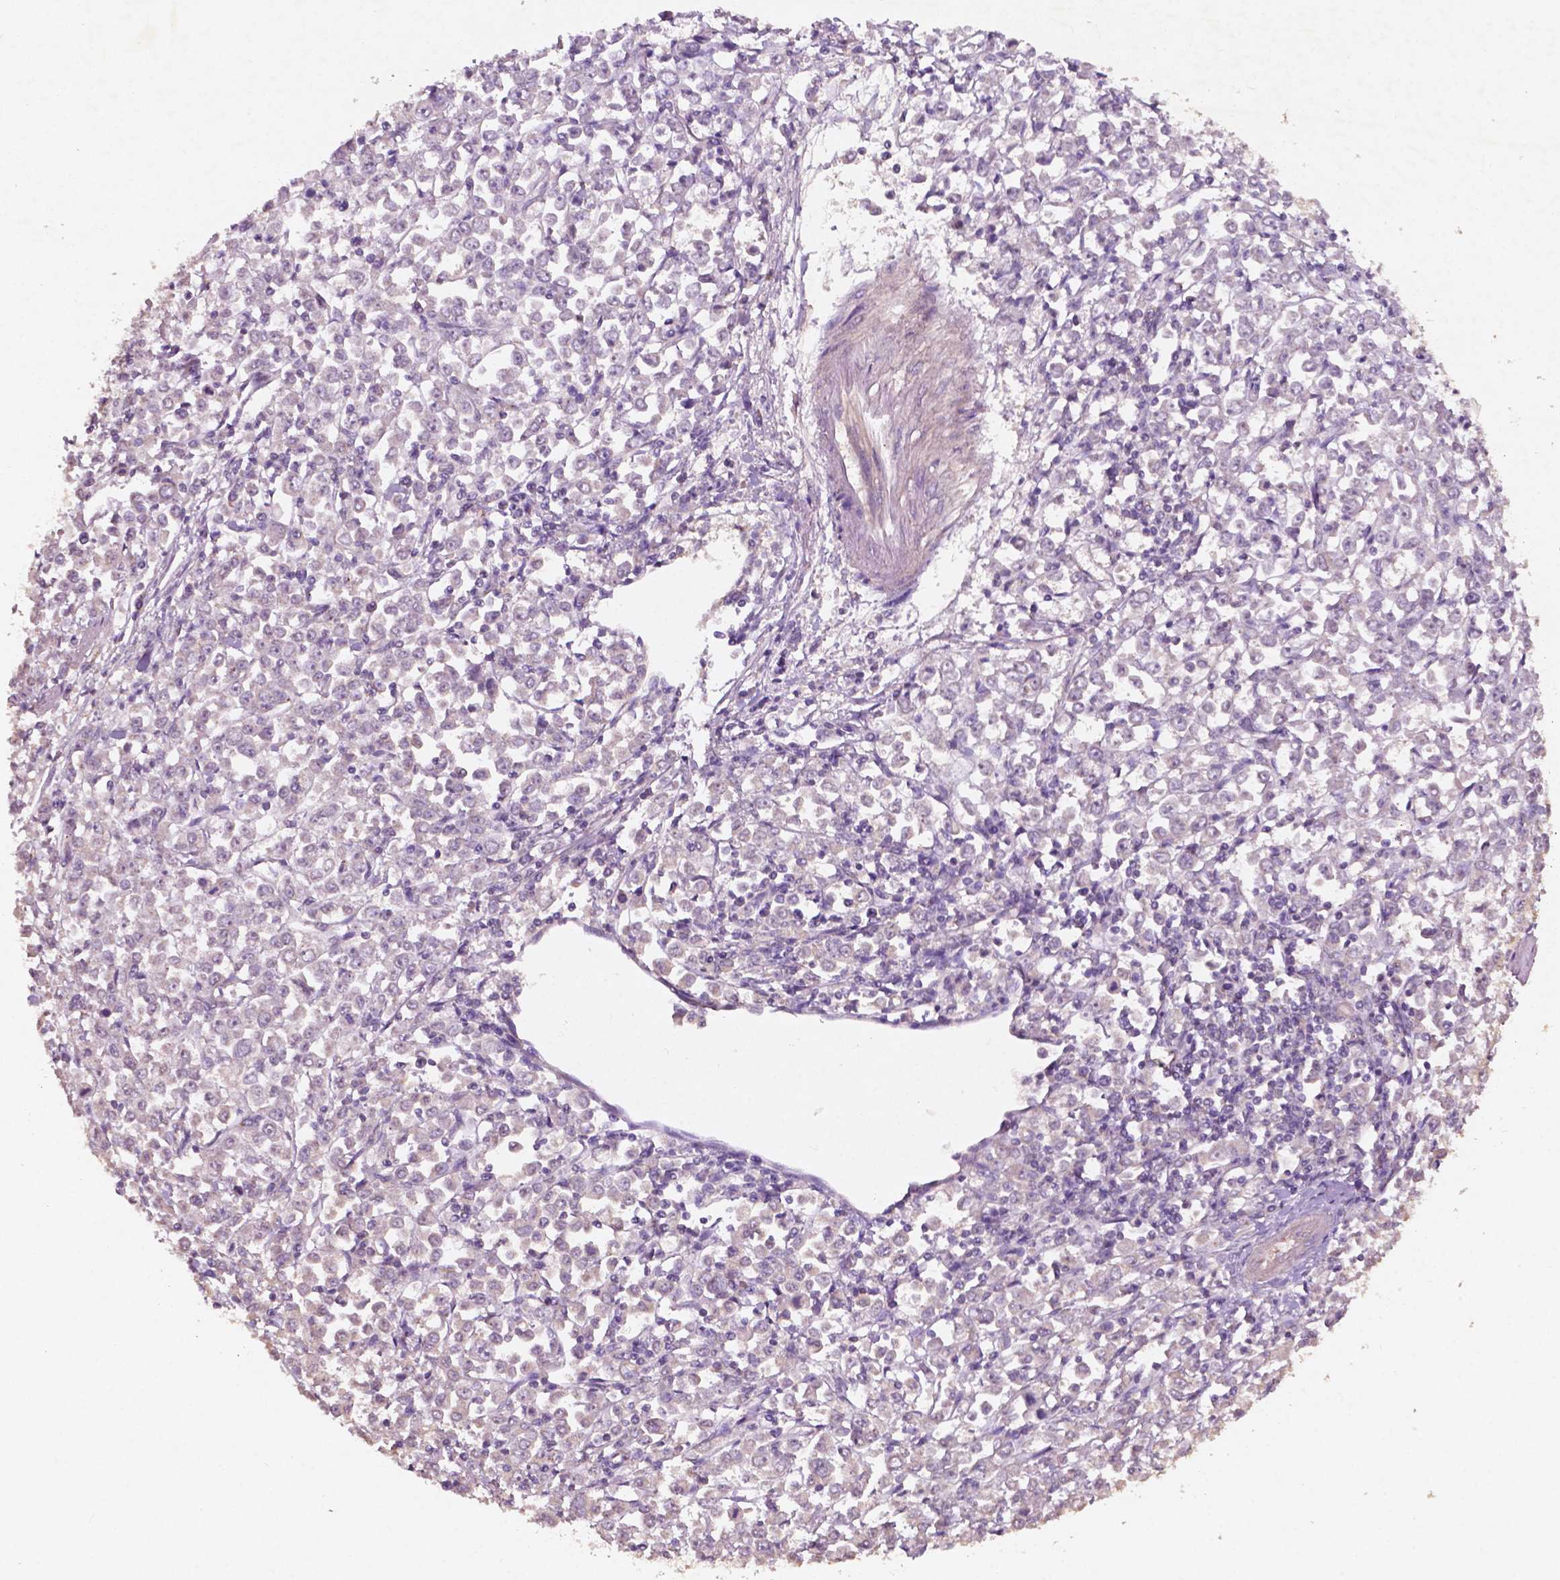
{"staining": {"intensity": "negative", "quantity": "none", "location": "none"}, "tissue": "stomach cancer", "cell_type": "Tumor cells", "image_type": "cancer", "snomed": [{"axis": "morphology", "description": "Adenocarcinoma, NOS"}, {"axis": "topography", "description": "Stomach, upper"}], "caption": "Photomicrograph shows no significant protein positivity in tumor cells of adenocarcinoma (stomach).", "gene": "CHPT1", "patient": {"sex": "male", "age": 70}}